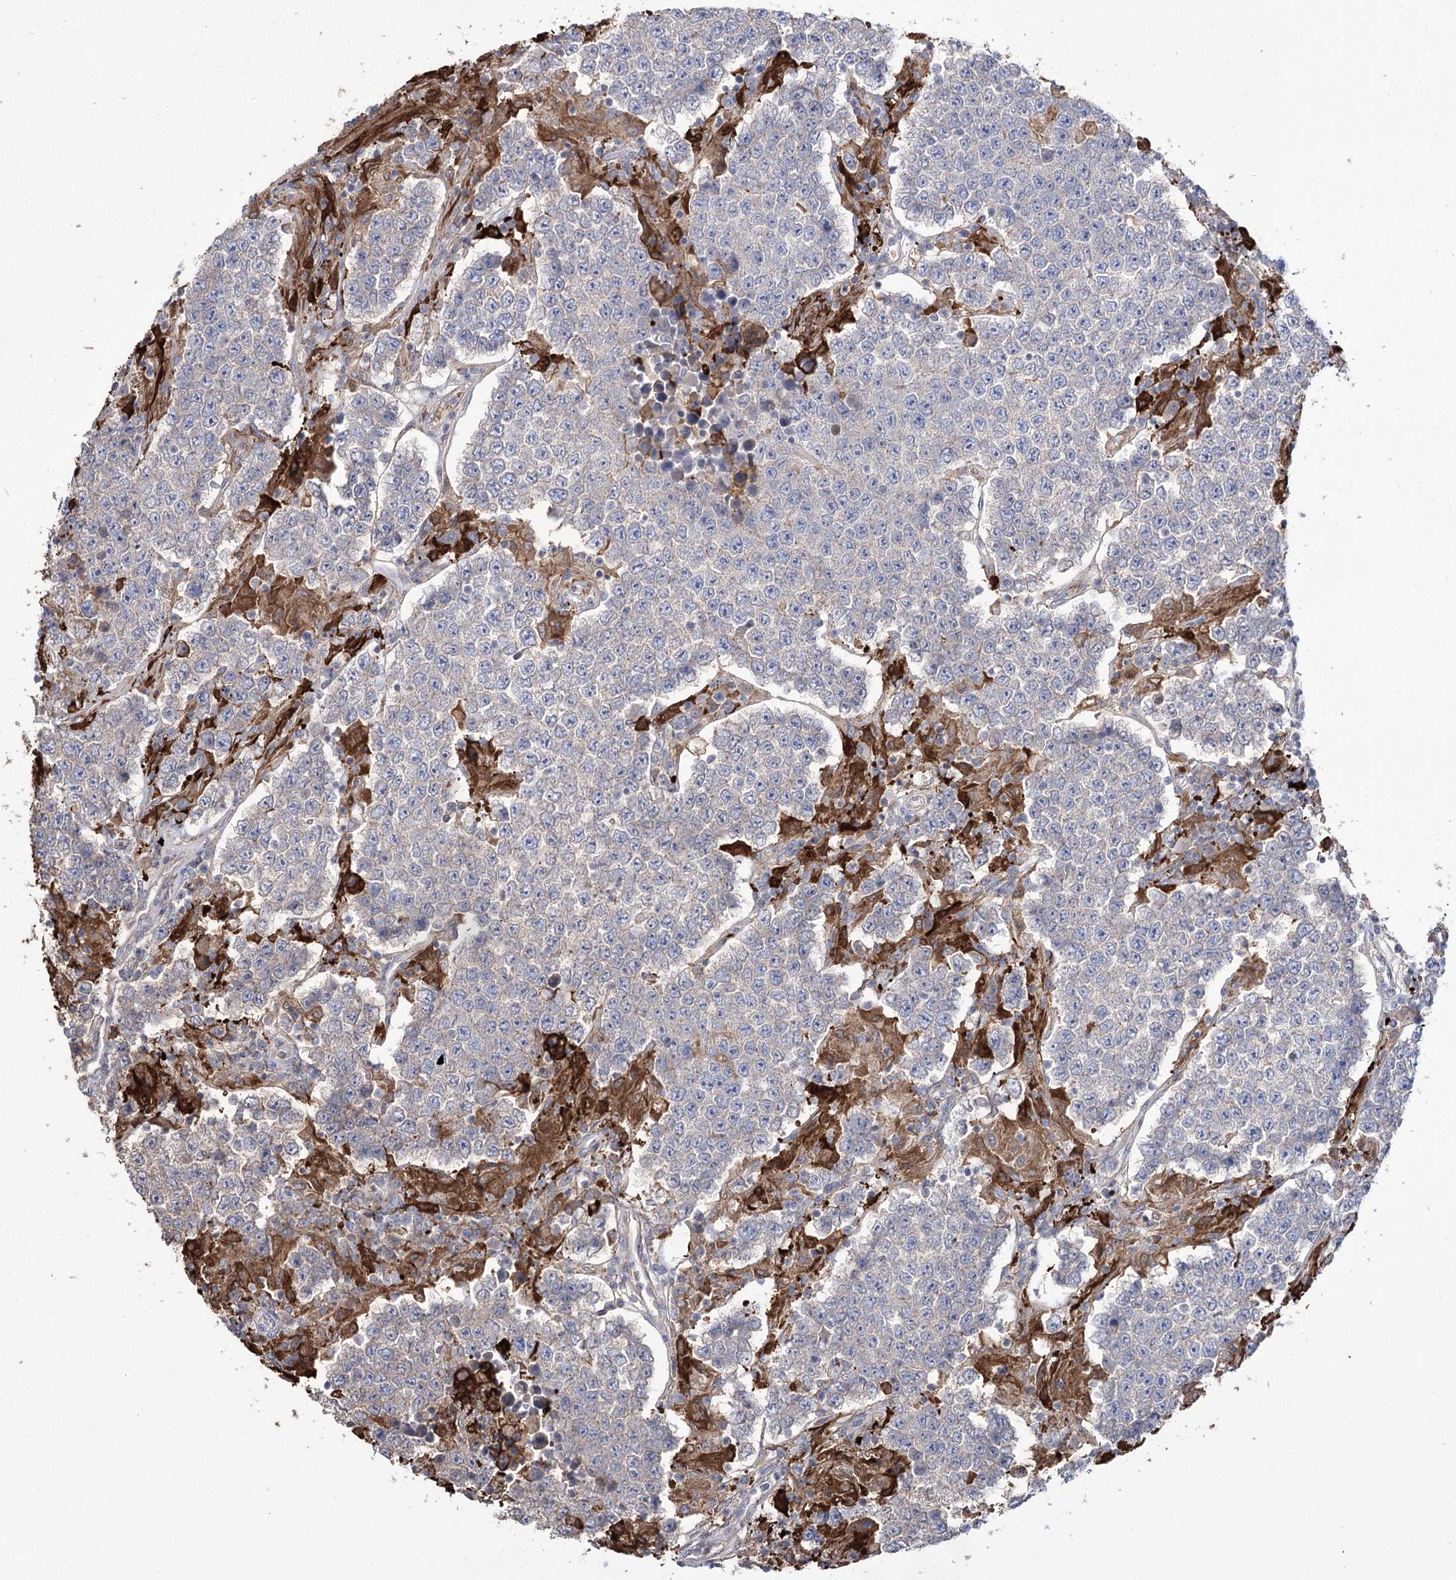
{"staining": {"intensity": "negative", "quantity": "none", "location": "none"}, "tissue": "testis cancer", "cell_type": "Tumor cells", "image_type": "cancer", "snomed": [{"axis": "morphology", "description": "Normal tissue, NOS"}, {"axis": "morphology", "description": "Urothelial carcinoma, High grade"}, {"axis": "morphology", "description": "Seminoma, NOS"}, {"axis": "morphology", "description": "Carcinoma, Embryonal, NOS"}, {"axis": "topography", "description": "Urinary bladder"}, {"axis": "topography", "description": "Testis"}], "caption": "Immunohistochemistry of human high-grade urothelial carcinoma (testis) displays no positivity in tumor cells.", "gene": "ZNF622", "patient": {"sex": "male", "age": 41}}